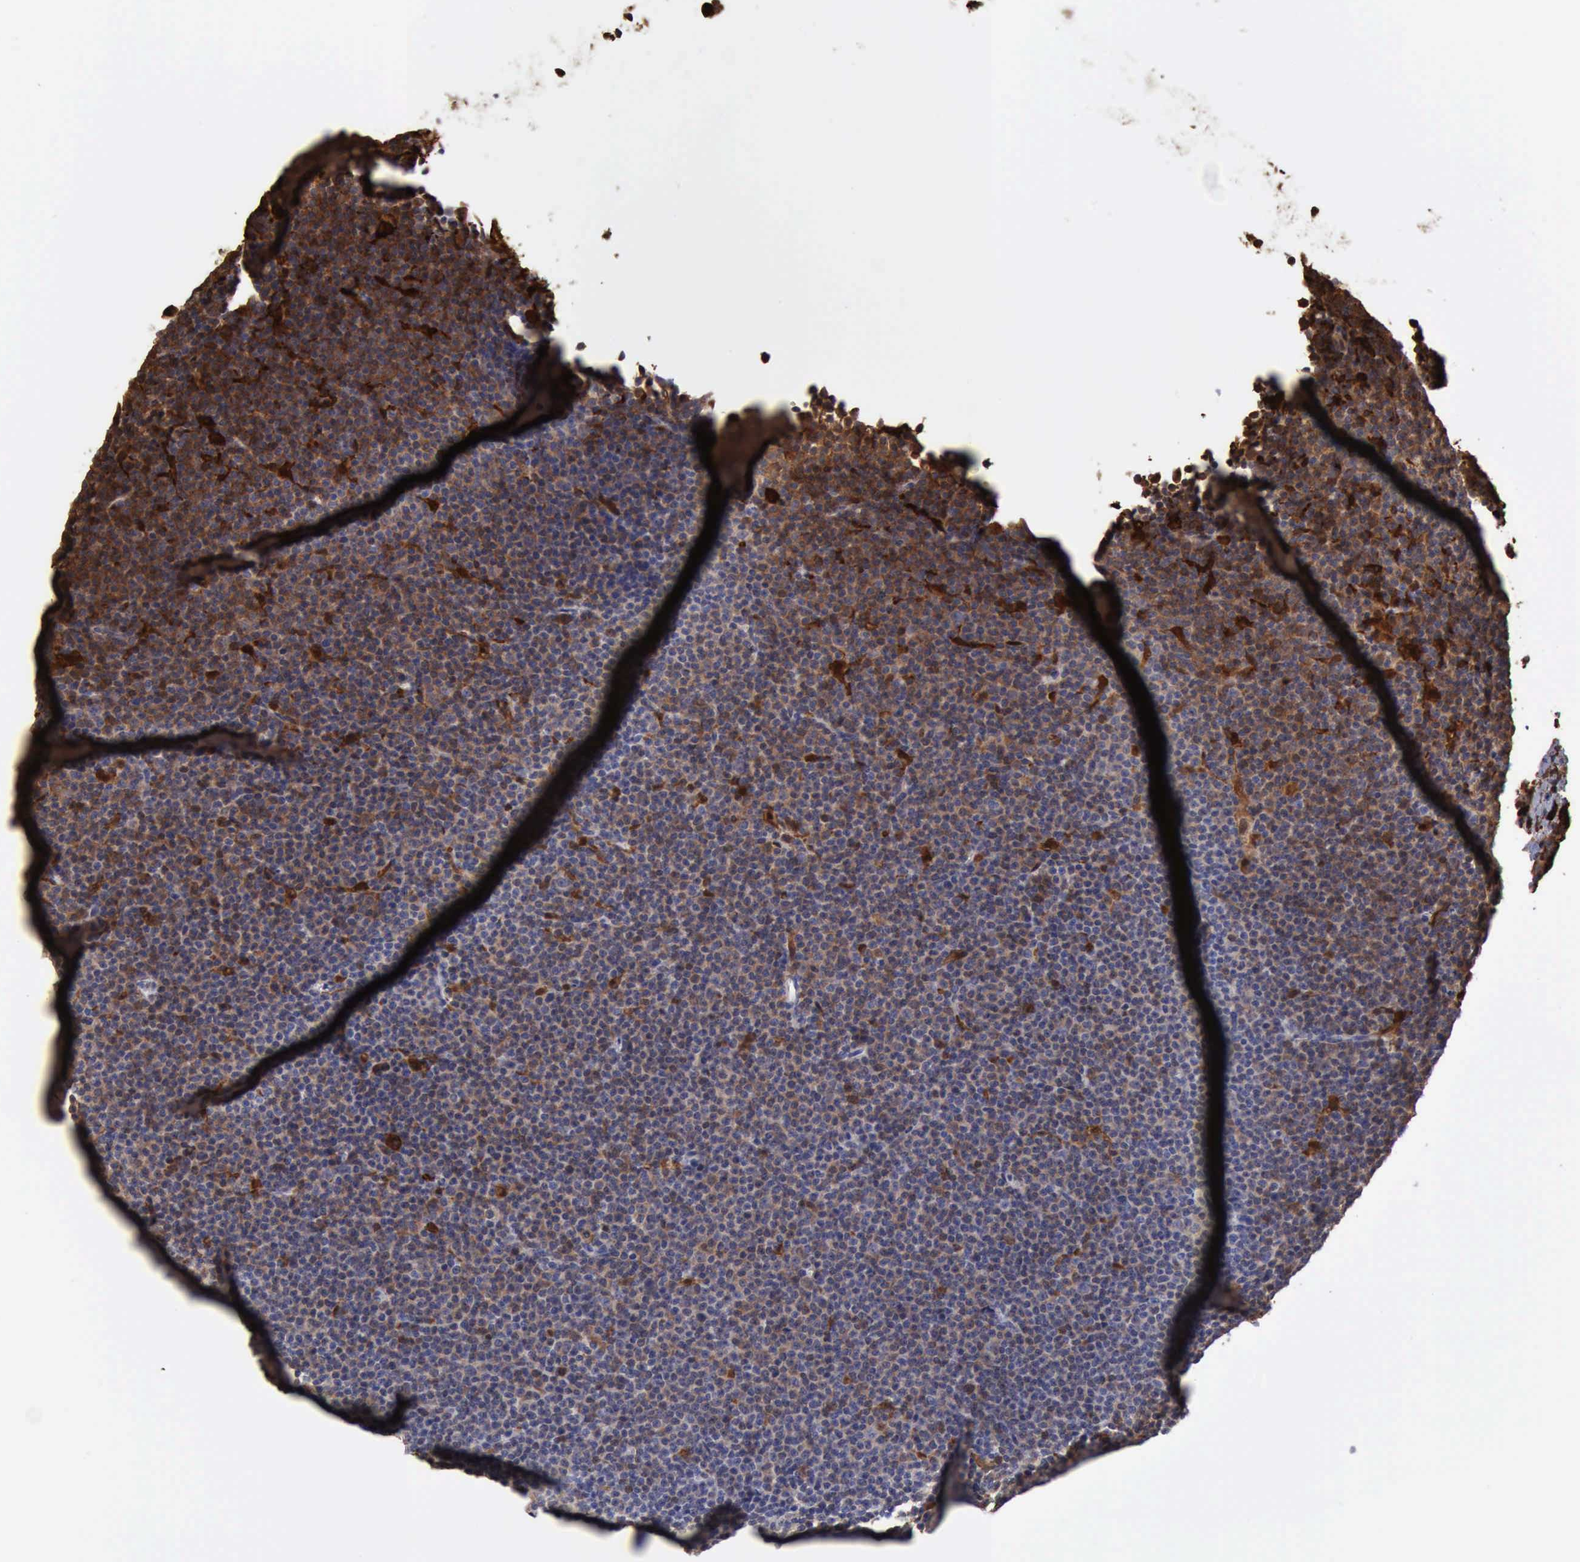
{"staining": {"intensity": "strong", "quantity": ">75%", "location": "cytoplasmic/membranous,nuclear"}, "tissue": "lymphoma", "cell_type": "Tumor cells", "image_type": "cancer", "snomed": [{"axis": "morphology", "description": "Malignant lymphoma, non-Hodgkin's type, Low grade"}, {"axis": "topography", "description": "Lymph node"}], "caption": "Immunohistochemical staining of human low-grade malignant lymphoma, non-Hodgkin's type shows high levels of strong cytoplasmic/membranous and nuclear staining in about >75% of tumor cells.", "gene": "STAT1", "patient": {"sex": "female", "age": 69}}